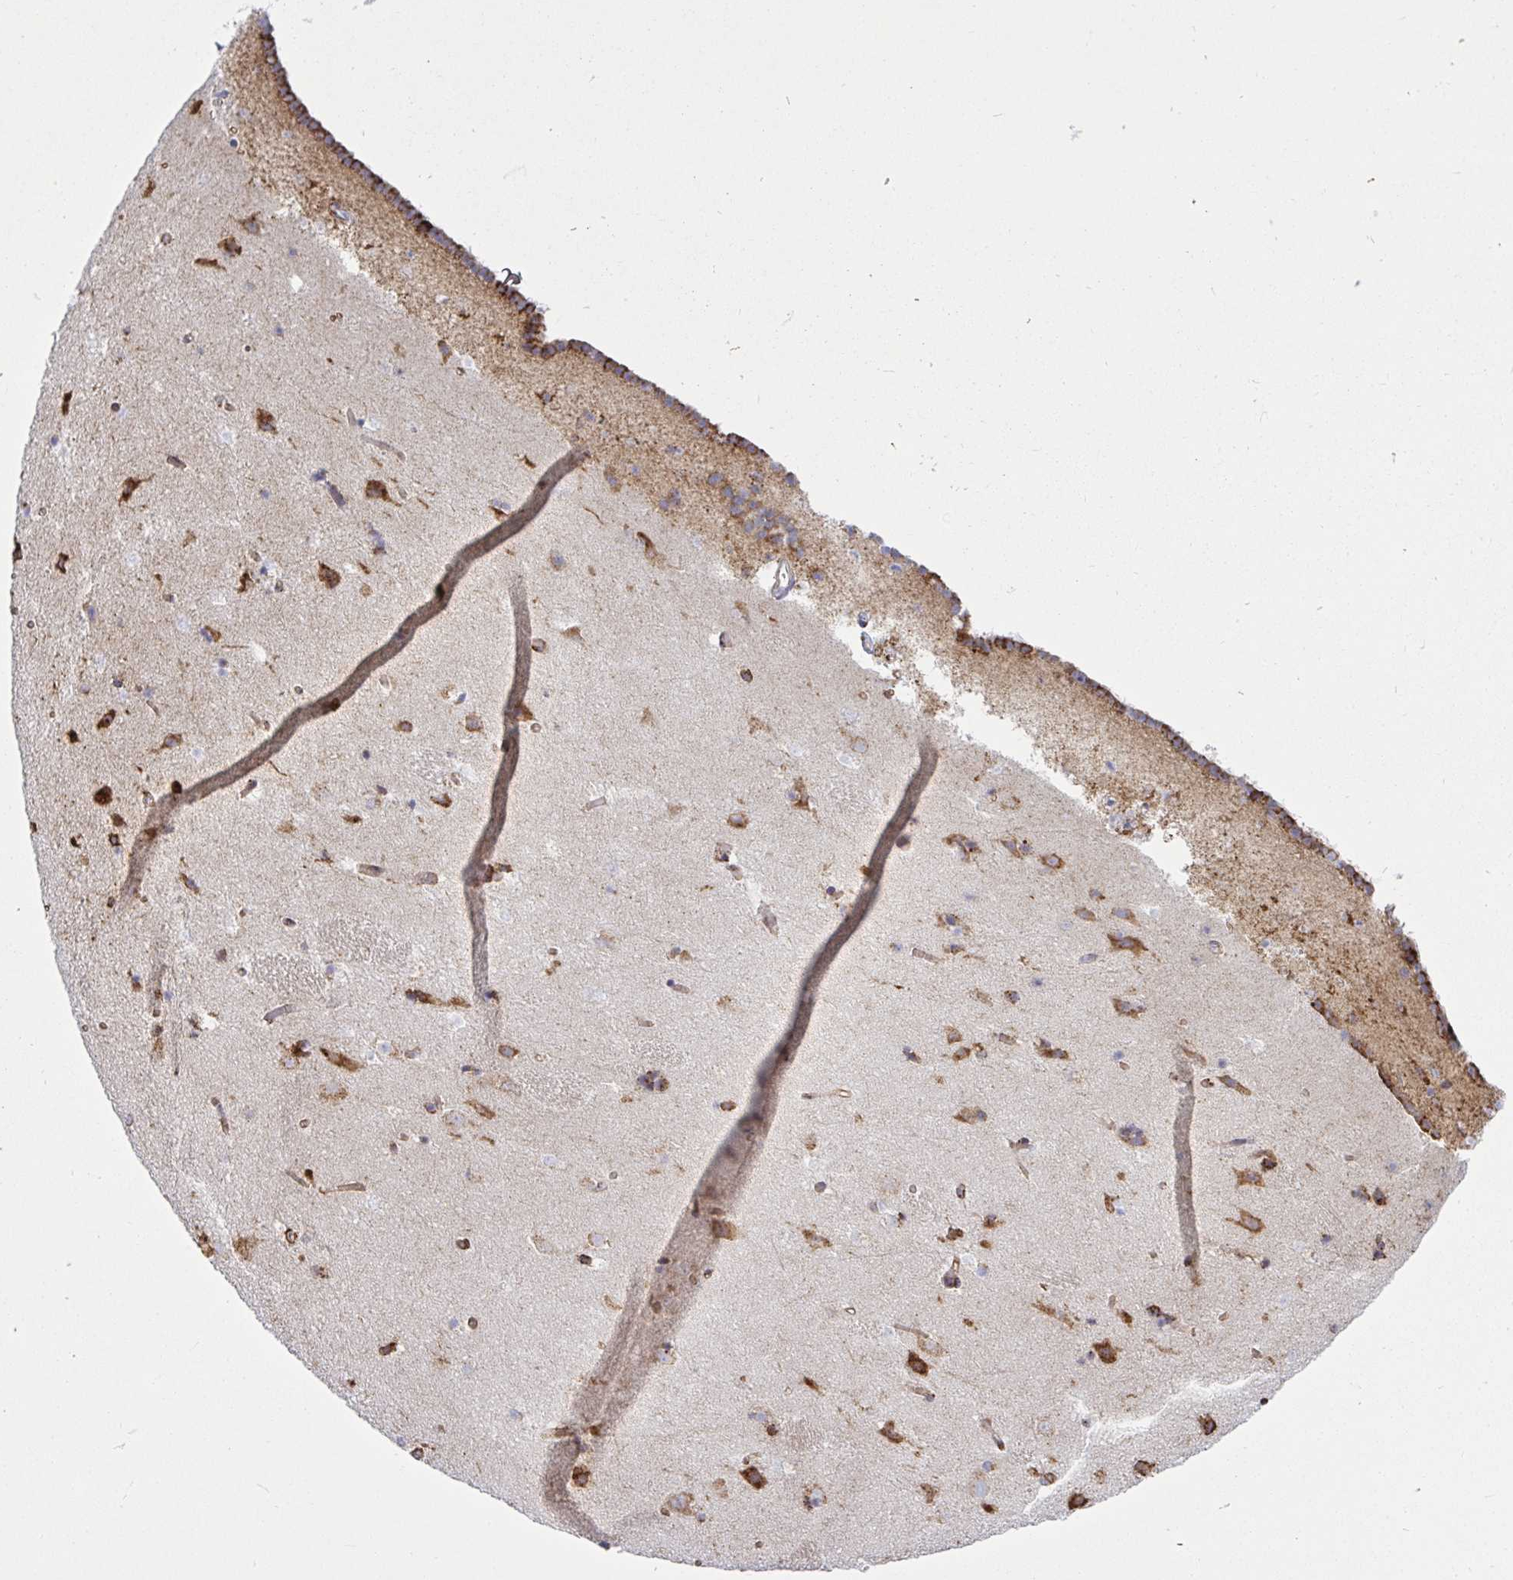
{"staining": {"intensity": "moderate", "quantity": "25%-75%", "location": "cytoplasmic/membranous"}, "tissue": "caudate", "cell_type": "Glial cells", "image_type": "normal", "snomed": [{"axis": "morphology", "description": "Normal tissue, NOS"}, {"axis": "topography", "description": "Lateral ventricle wall"}], "caption": "Immunohistochemical staining of unremarkable human caudate demonstrates 25%-75% levels of moderate cytoplasmic/membranous protein positivity in about 25%-75% of glial cells.", "gene": "CLGN", "patient": {"sex": "male", "age": 37}}